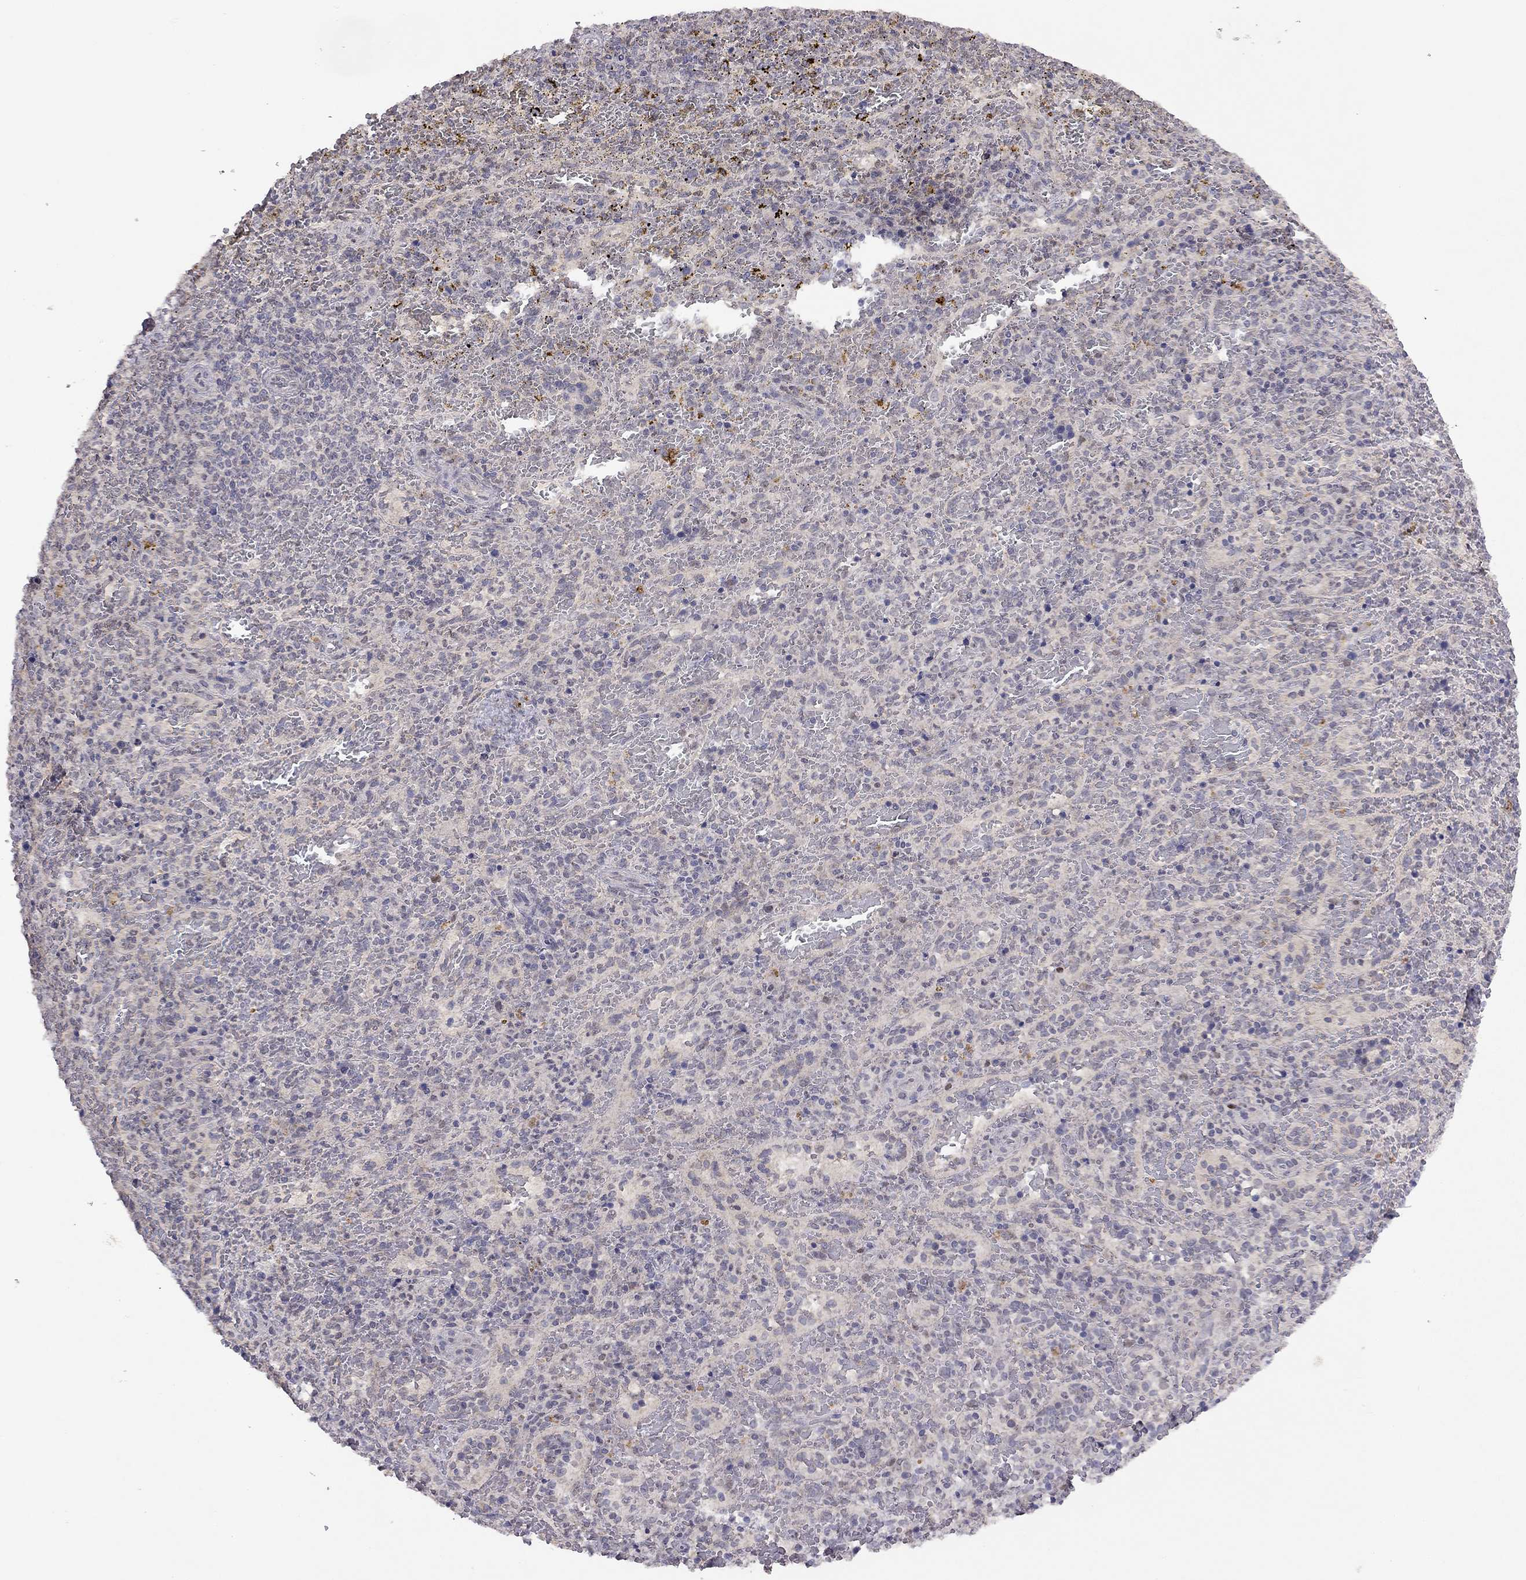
{"staining": {"intensity": "negative", "quantity": "none", "location": "none"}, "tissue": "spleen", "cell_type": "Cells in red pulp", "image_type": "normal", "snomed": [{"axis": "morphology", "description": "Normal tissue, NOS"}, {"axis": "topography", "description": "Spleen"}], "caption": "Human spleen stained for a protein using immunohistochemistry displays no positivity in cells in red pulp.", "gene": "ESR2", "patient": {"sex": "female", "age": 50}}